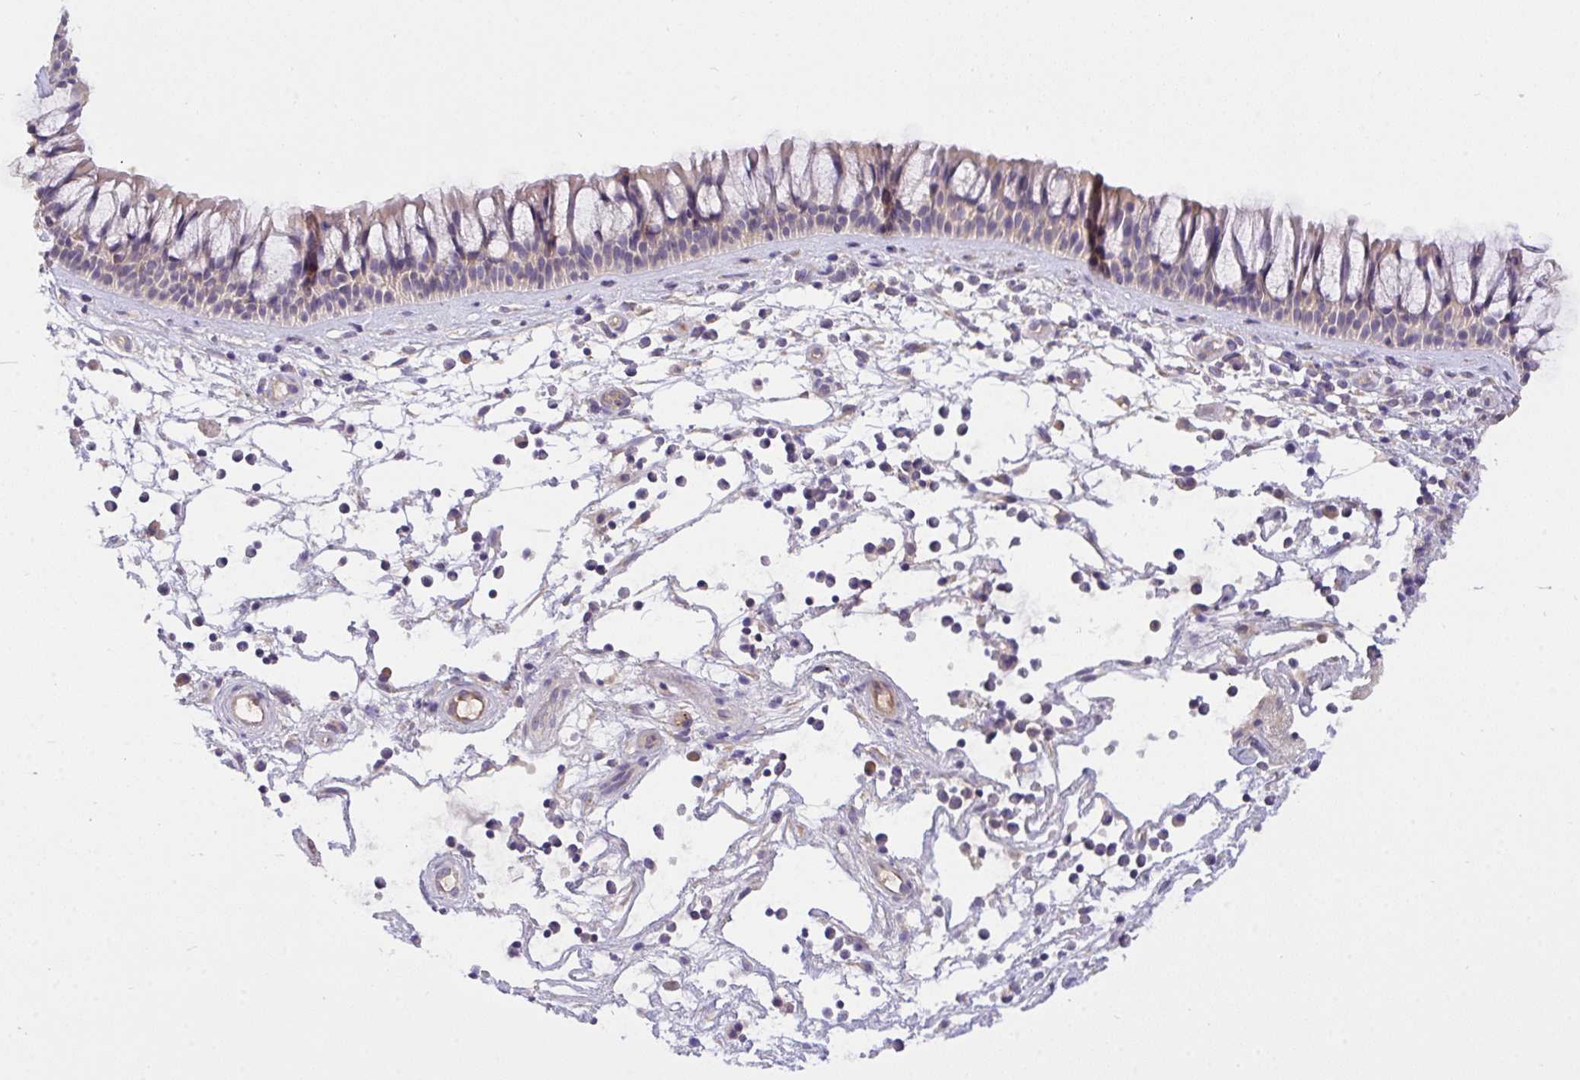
{"staining": {"intensity": "weak", "quantity": "25%-75%", "location": "cytoplasmic/membranous"}, "tissue": "nasopharynx", "cell_type": "Respiratory epithelial cells", "image_type": "normal", "snomed": [{"axis": "morphology", "description": "Normal tissue, NOS"}, {"axis": "topography", "description": "Nasopharynx"}], "caption": "Immunohistochemical staining of normal human nasopharynx shows 25%-75% levels of weak cytoplasmic/membranous protein expression in about 25%-75% of respiratory epithelial cells. Nuclei are stained in blue.", "gene": "ZNF581", "patient": {"sex": "male", "age": 56}}